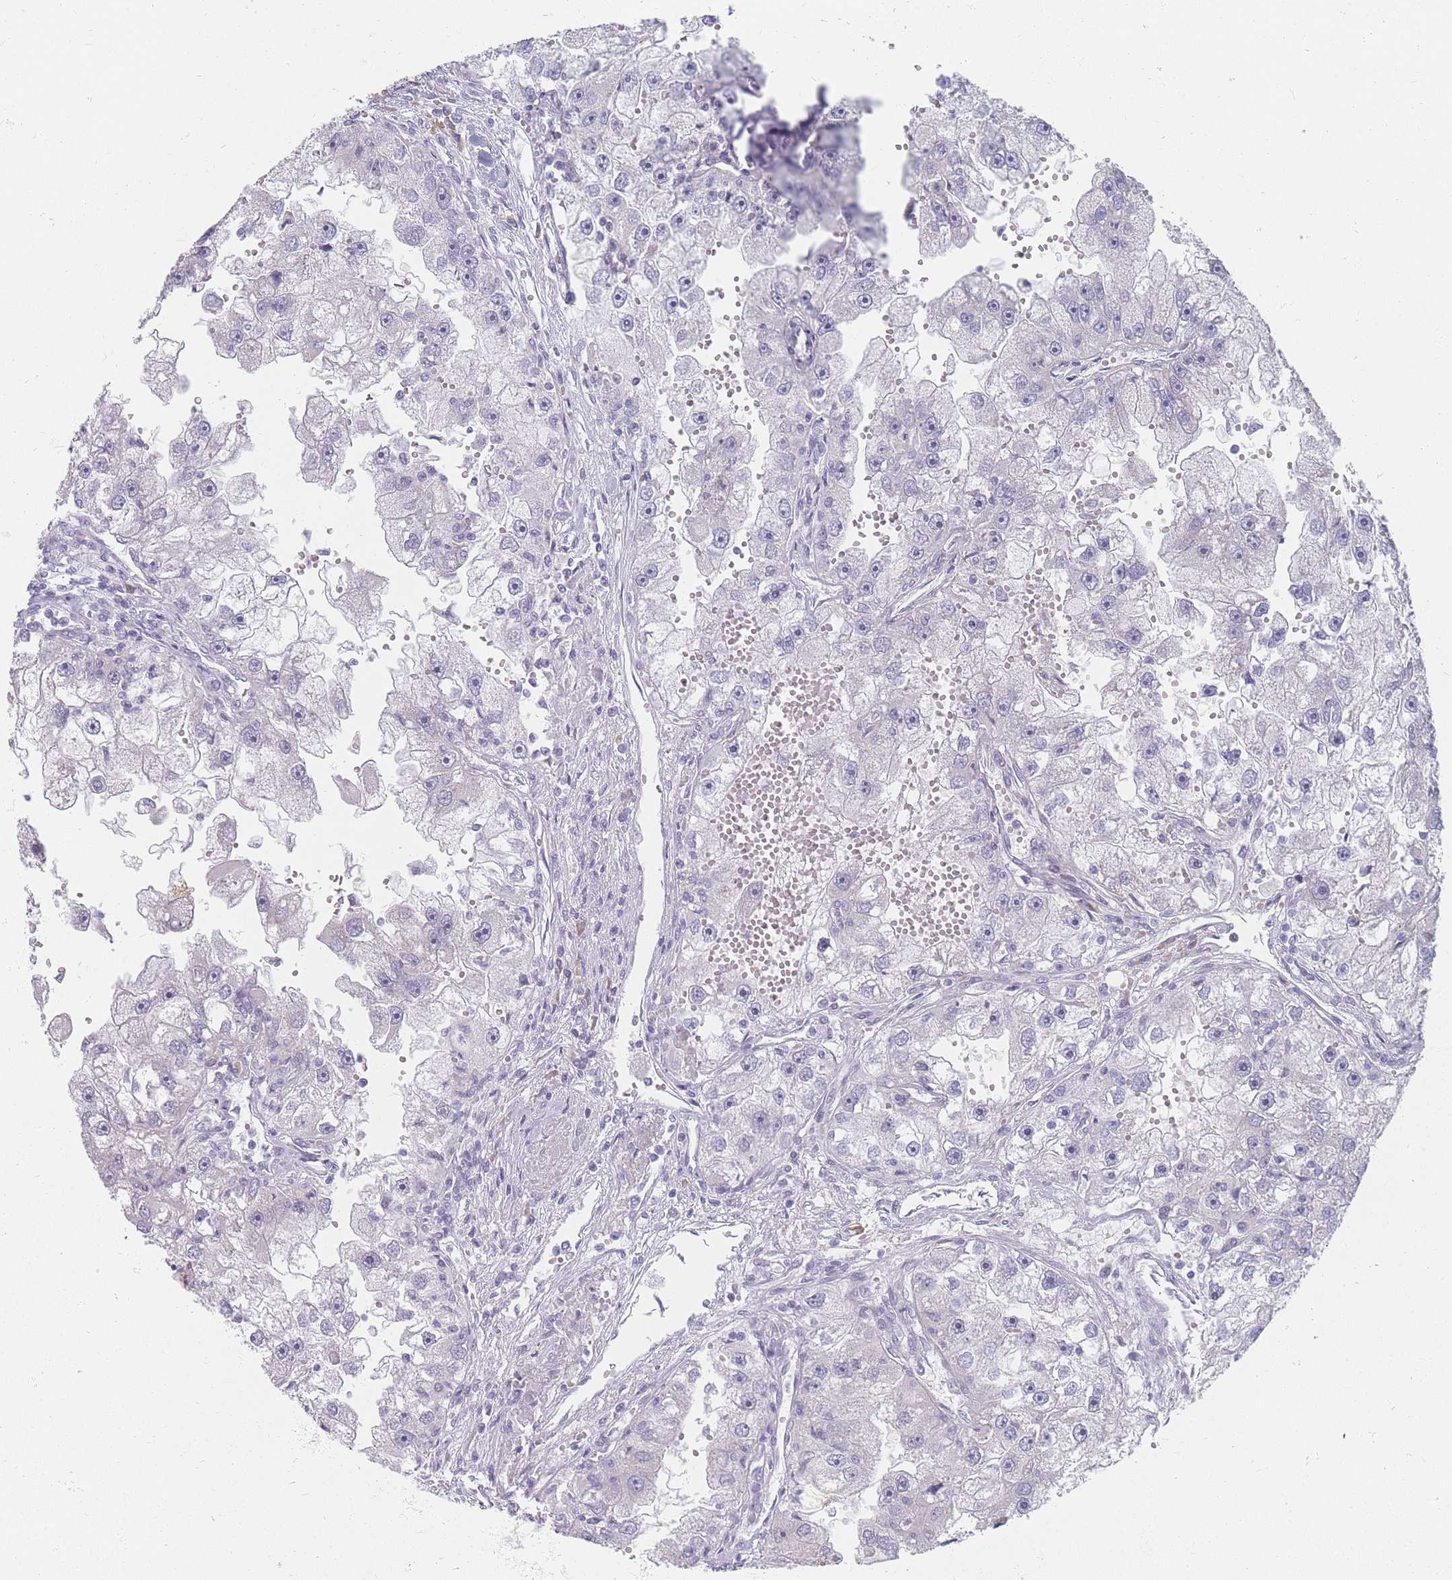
{"staining": {"intensity": "negative", "quantity": "none", "location": "none"}, "tissue": "renal cancer", "cell_type": "Tumor cells", "image_type": "cancer", "snomed": [{"axis": "morphology", "description": "Adenocarcinoma, NOS"}, {"axis": "topography", "description": "Kidney"}], "caption": "Tumor cells show no significant positivity in renal cancer. Brightfield microscopy of immunohistochemistry (IHC) stained with DAB (3,3'-diaminobenzidine) (brown) and hematoxylin (blue), captured at high magnification.", "gene": "SPATS1", "patient": {"sex": "male", "age": 63}}